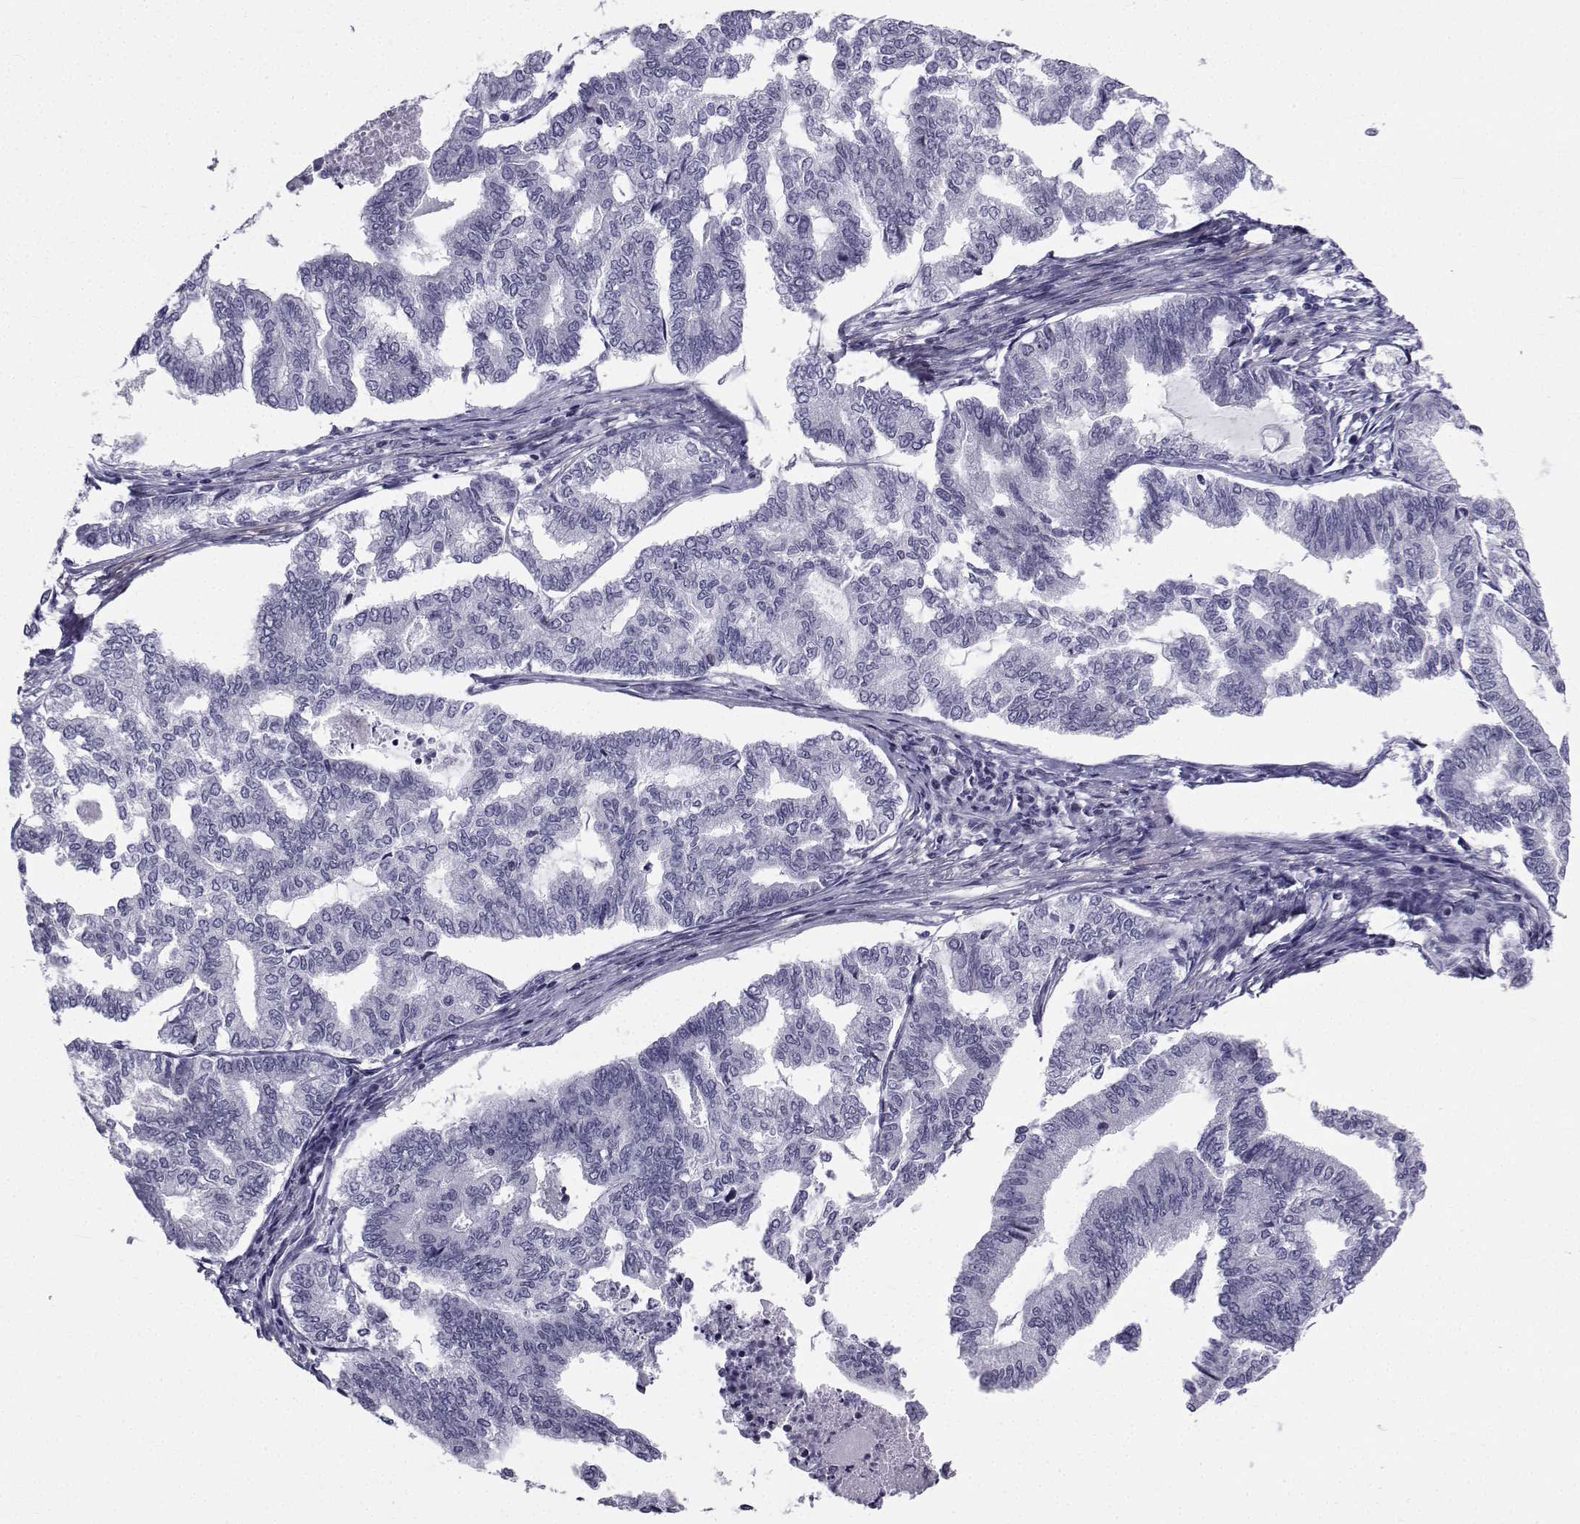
{"staining": {"intensity": "negative", "quantity": "none", "location": "none"}, "tissue": "endometrial cancer", "cell_type": "Tumor cells", "image_type": "cancer", "snomed": [{"axis": "morphology", "description": "Adenocarcinoma, NOS"}, {"axis": "topography", "description": "Endometrium"}], "caption": "High magnification brightfield microscopy of endometrial cancer stained with DAB (brown) and counterstained with hematoxylin (blue): tumor cells show no significant expression. (DAB immunohistochemistry visualized using brightfield microscopy, high magnification).", "gene": "SPANXD", "patient": {"sex": "female", "age": 79}}